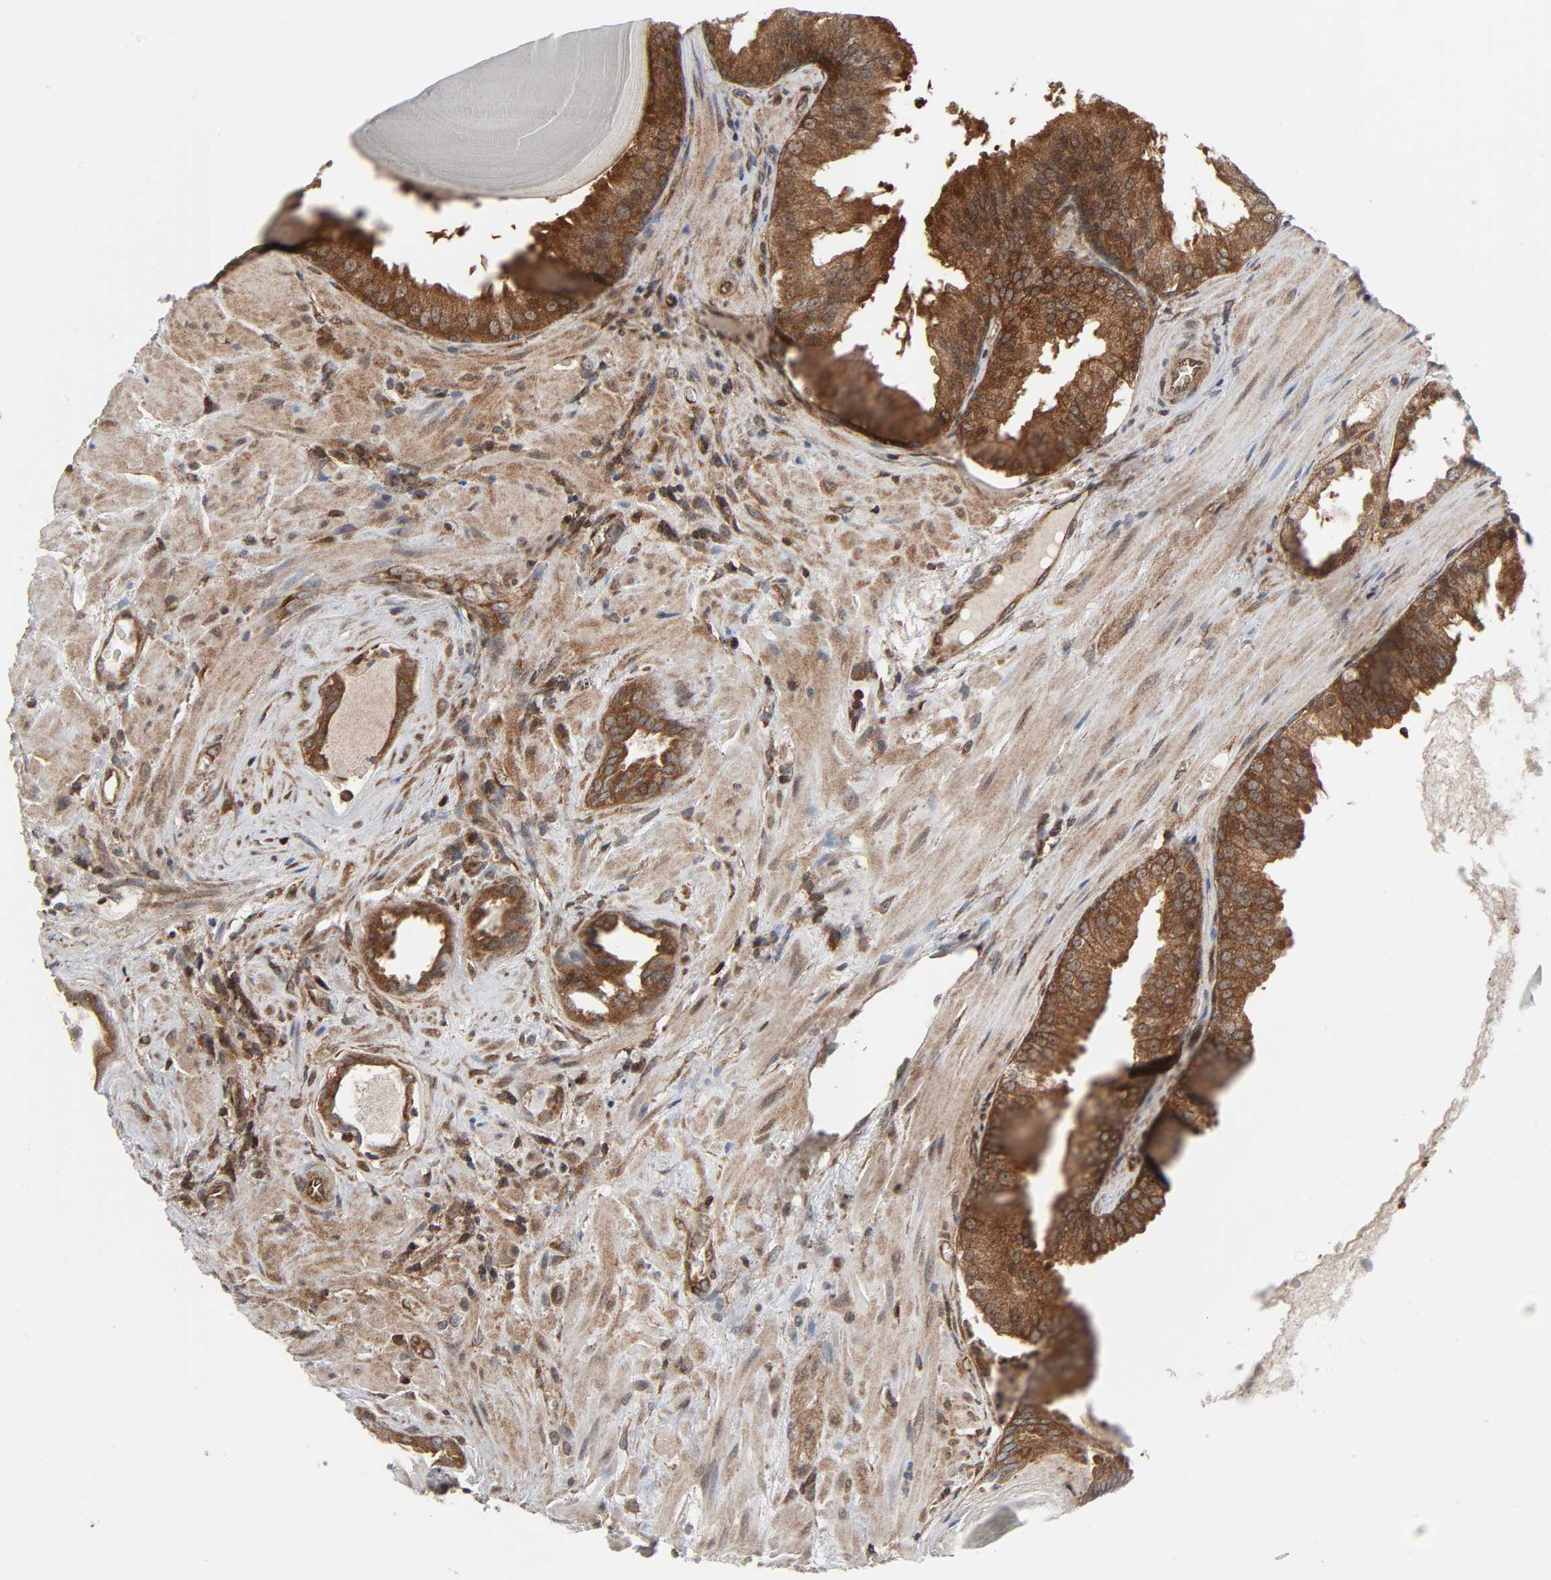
{"staining": {"intensity": "strong", "quantity": ">75%", "location": "cytoplasmic/membranous"}, "tissue": "prostate cancer", "cell_type": "Tumor cells", "image_type": "cancer", "snomed": [{"axis": "morphology", "description": "Adenocarcinoma, High grade"}, {"axis": "topography", "description": "Prostate"}], "caption": "IHC (DAB (3,3'-diaminobenzidine)) staining of prostate cancer reveals strong cytoplasmic/membranous protein expression in about >75% of tumor cells.", "gene": "GSK3A", "patient": {"sex": "male", "age": 68}}